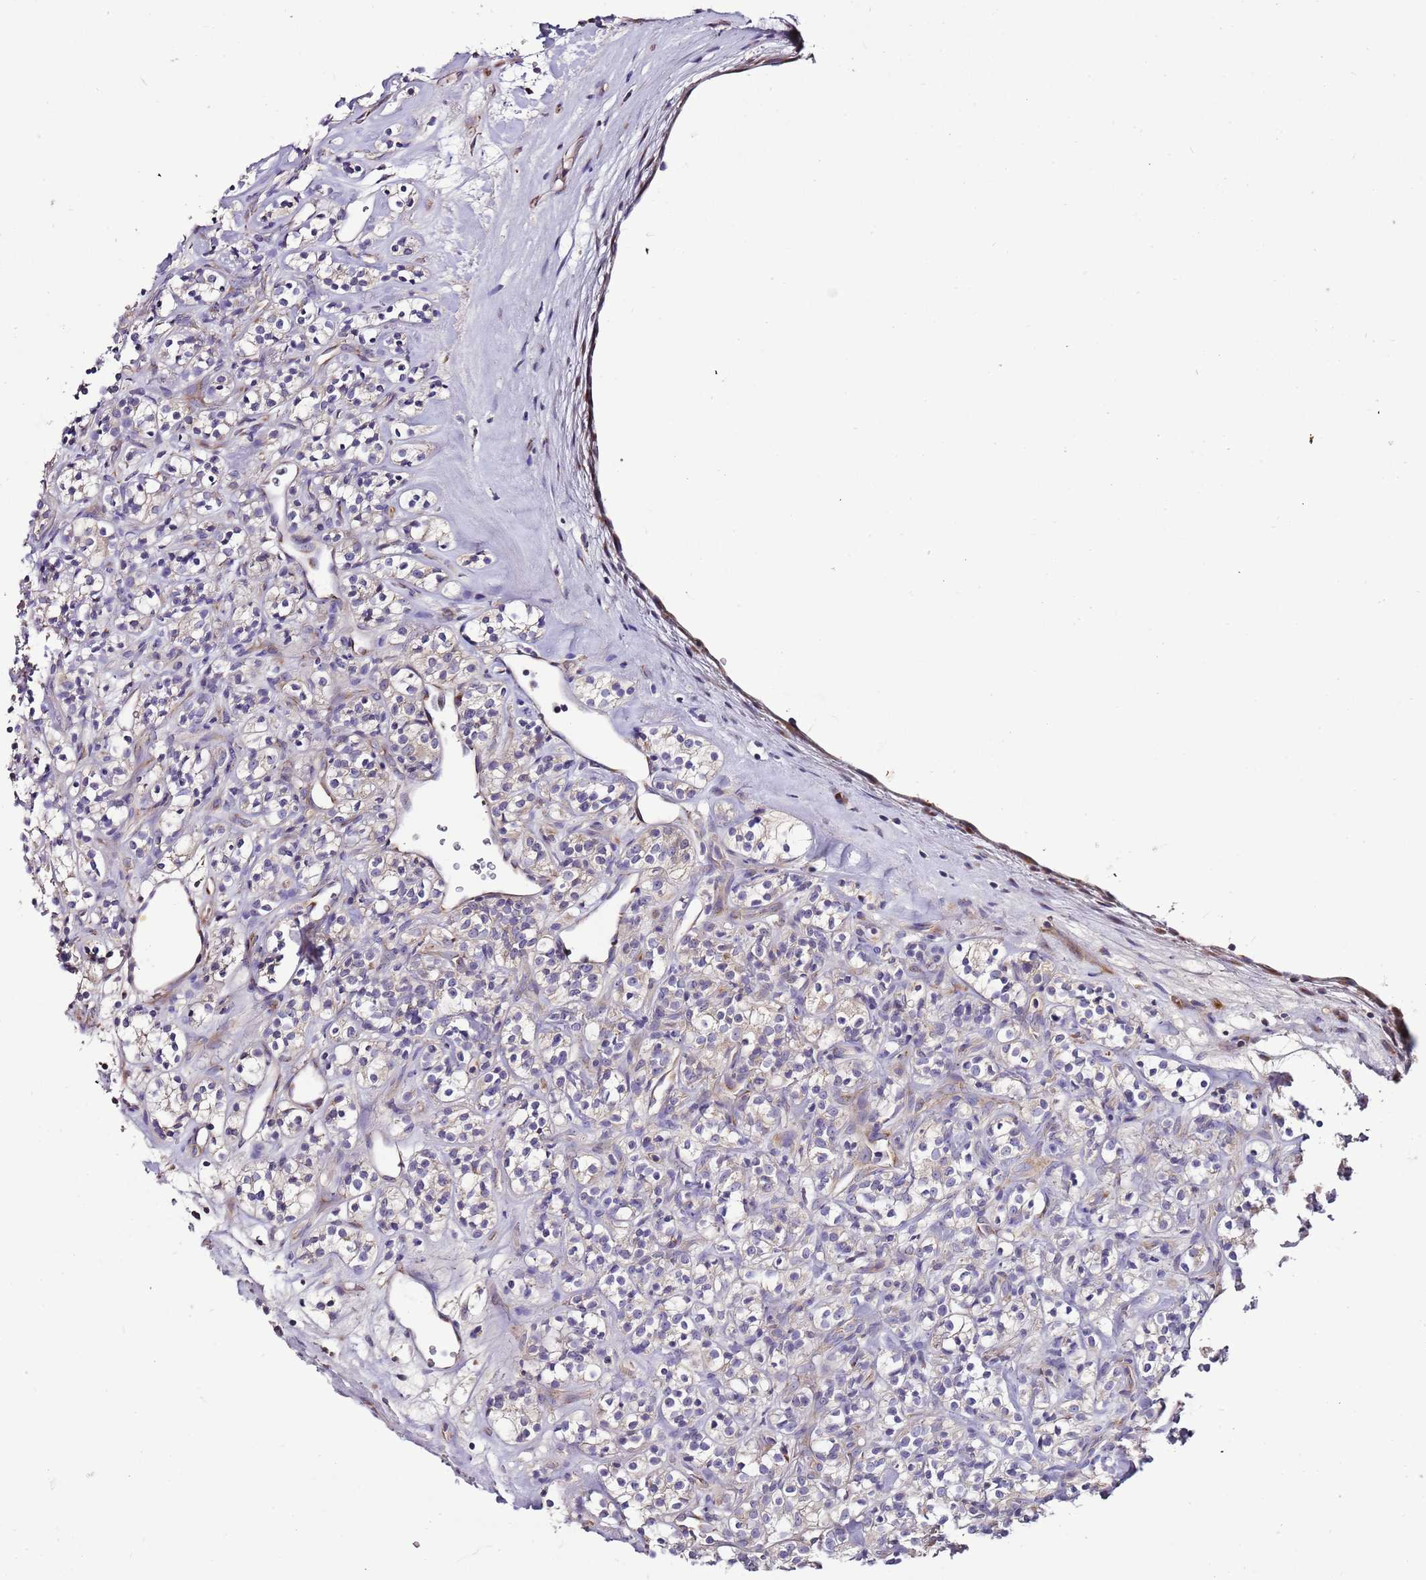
{"staining": {"intensity": "negative", "quantity": "none", "location": "none"}, "tissue": "renal cancer", "cell_type": "Tumor cells", "image_type": "cancer", "snomed": [{"axis": "morphology", "description": "Adenocarcinoma, NOS"}, {"axis": "topography", "description": "Kidney"}], "caption": "There is no significant staining in tumor cells of renal adenocarcinoma. (DAB IHC with hematoxylin counter stain).", "gene": "FAM20A", "patient": {"sex": "male", "age": 77}}